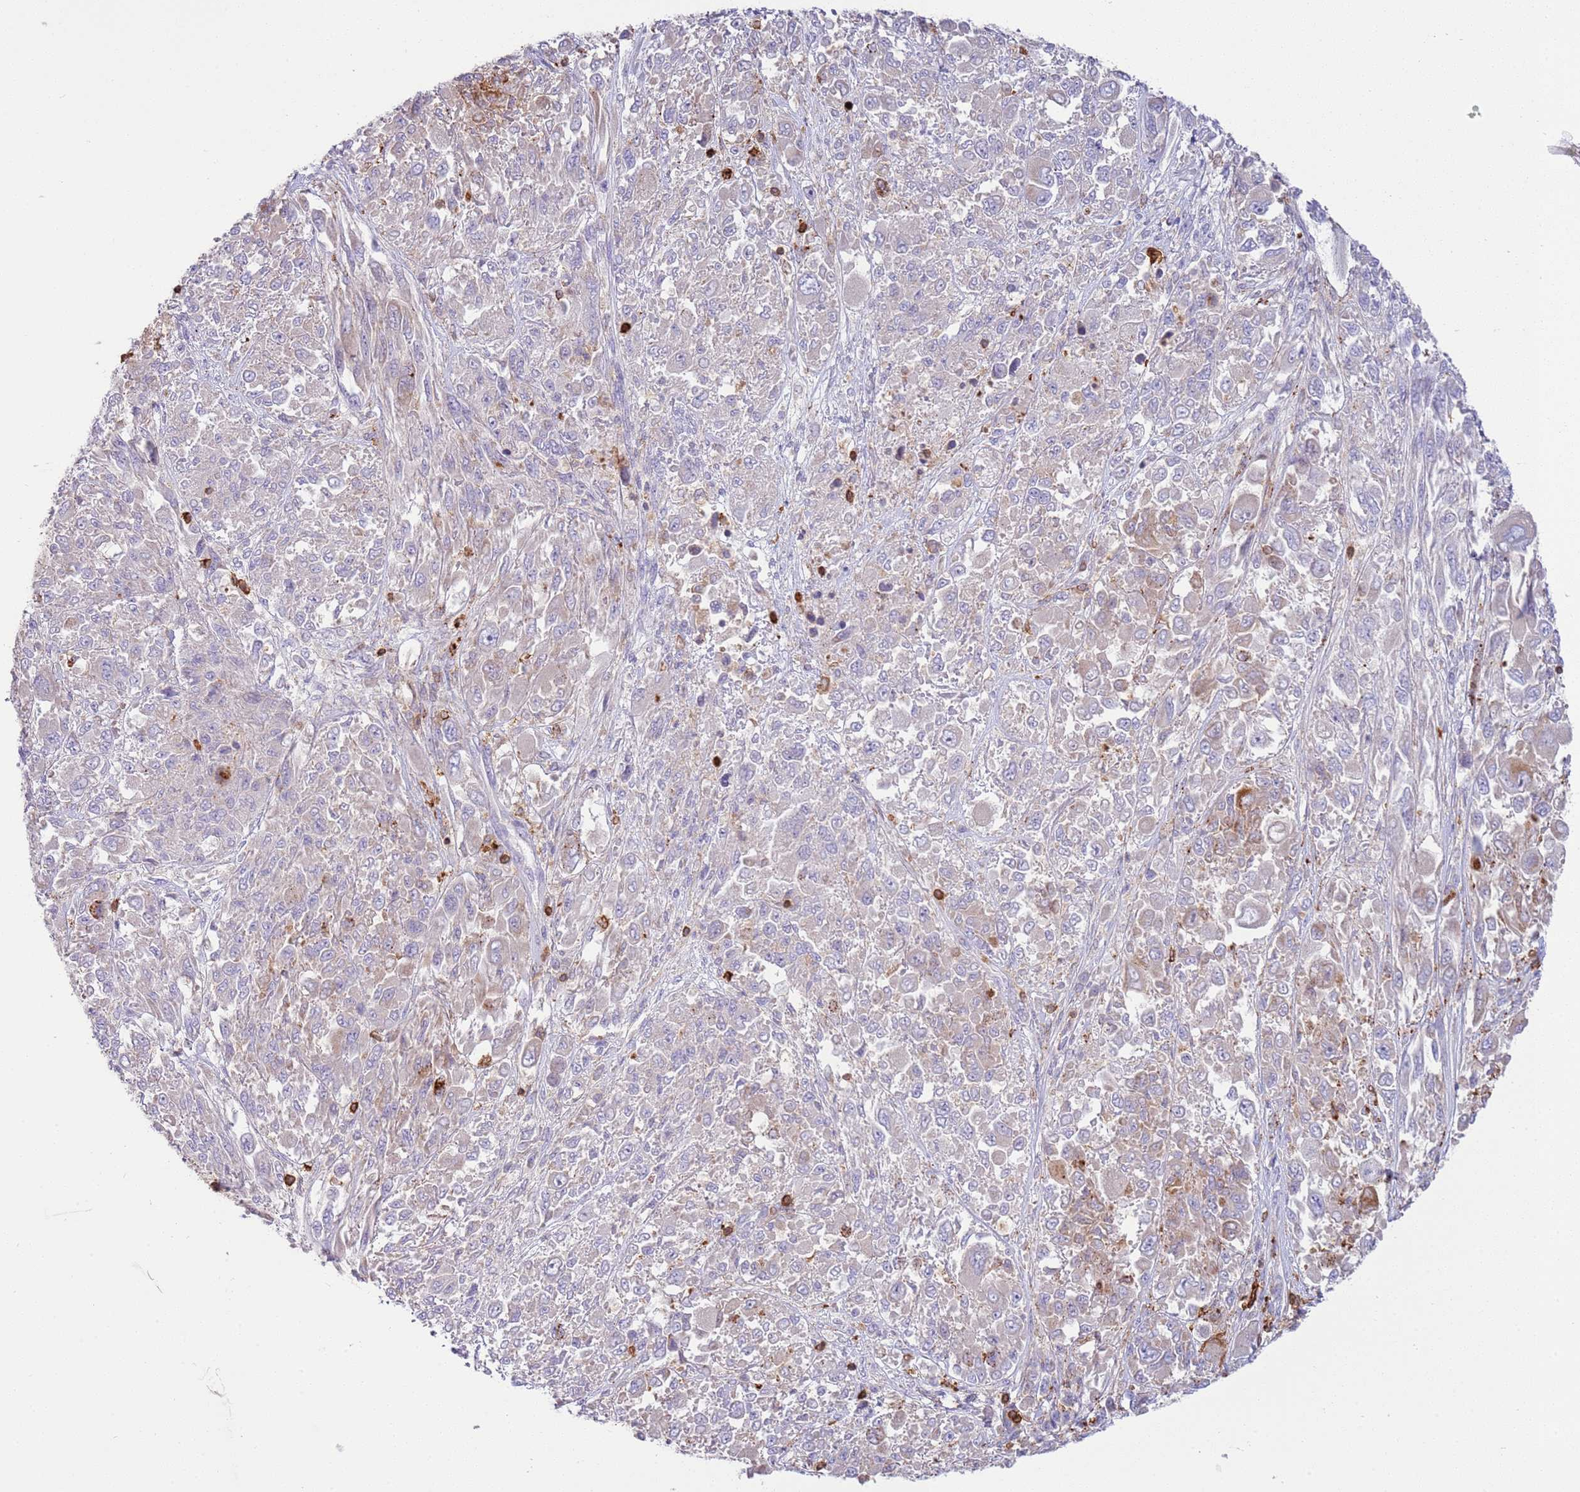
{"staining": {"intensity": "moderate", "quantity": "<25%", "location": "cytoplasmic/membranous"}, "tissue": "melanoma", "cell_type": "Tumor cells", "image_type": "cancer", "snomed": [{"axis": "morphology", "description": "Malignant melanoma, NOS"}, {"axis": "topography", "description": "Skin"}], "caption": "High-power microscopy captured an immunohistochemistry image of melanoma, revealing moderate cytoplasmic/membranous expression in approximately <25% of tumor cells.", "gene": "TTPAL", "patient": {"sex": "female", "age": 91}}